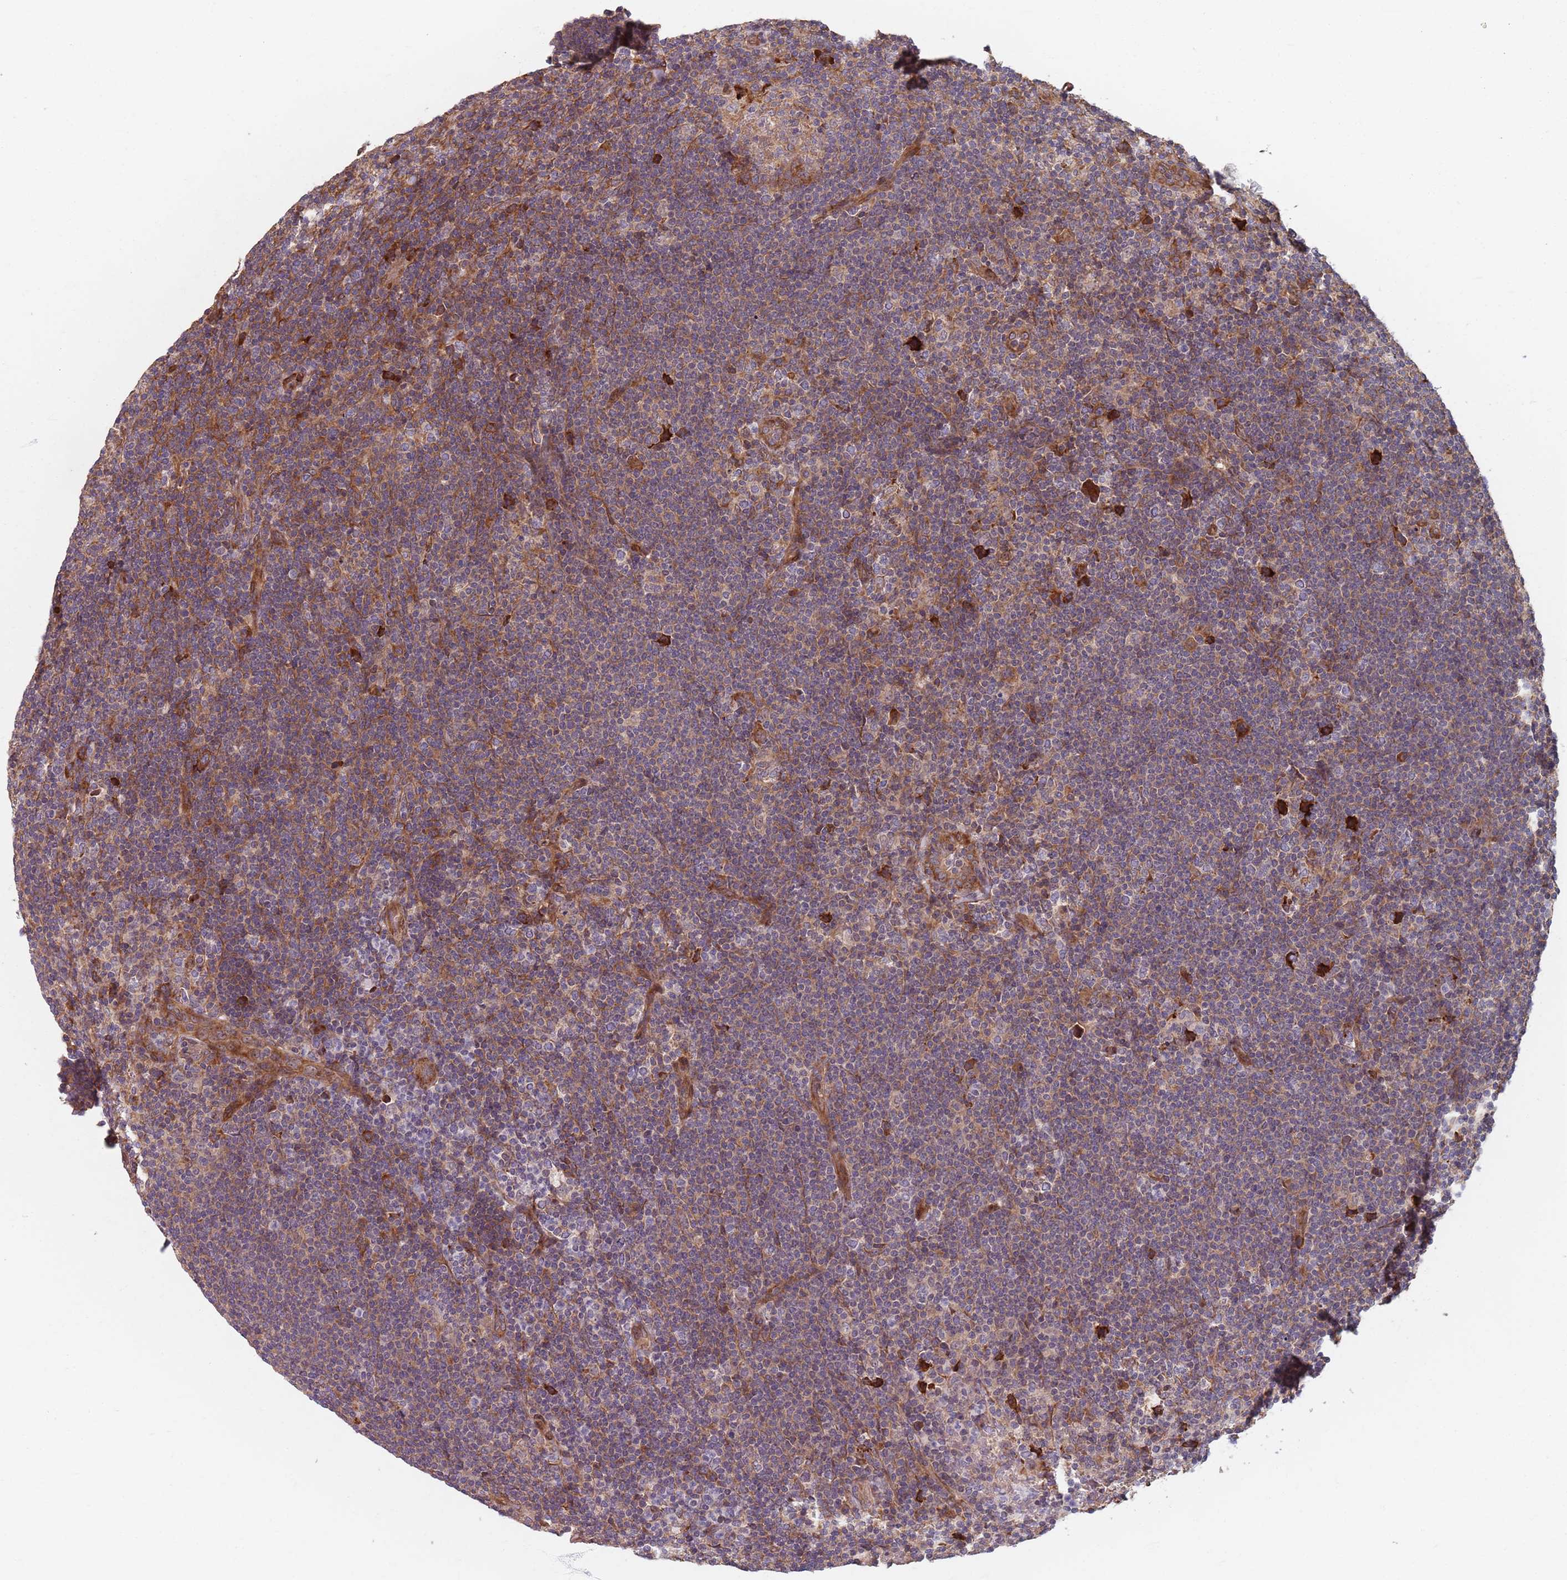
{"staining": {"intensity": "weak", "quantity": "25%-75%", "location": "cytoplasmic/membranous"}, "tissue": "lymphoma", "cell_type": "Tumor cells", "image_type": "cancer", "snomed": [{"axis": "morphology", "description": "Hodgkin's disease, NOS"}, {"axis": "topography", "description": "Lymph node"}], "caption": "Protein staining of lymphoma tissue exhibits weak cytoplasmic/membranous staining in about 25%-75% of tumor cells.", "gene": "NOTCH3", "patient": {"sex": "female", "age": 57}}